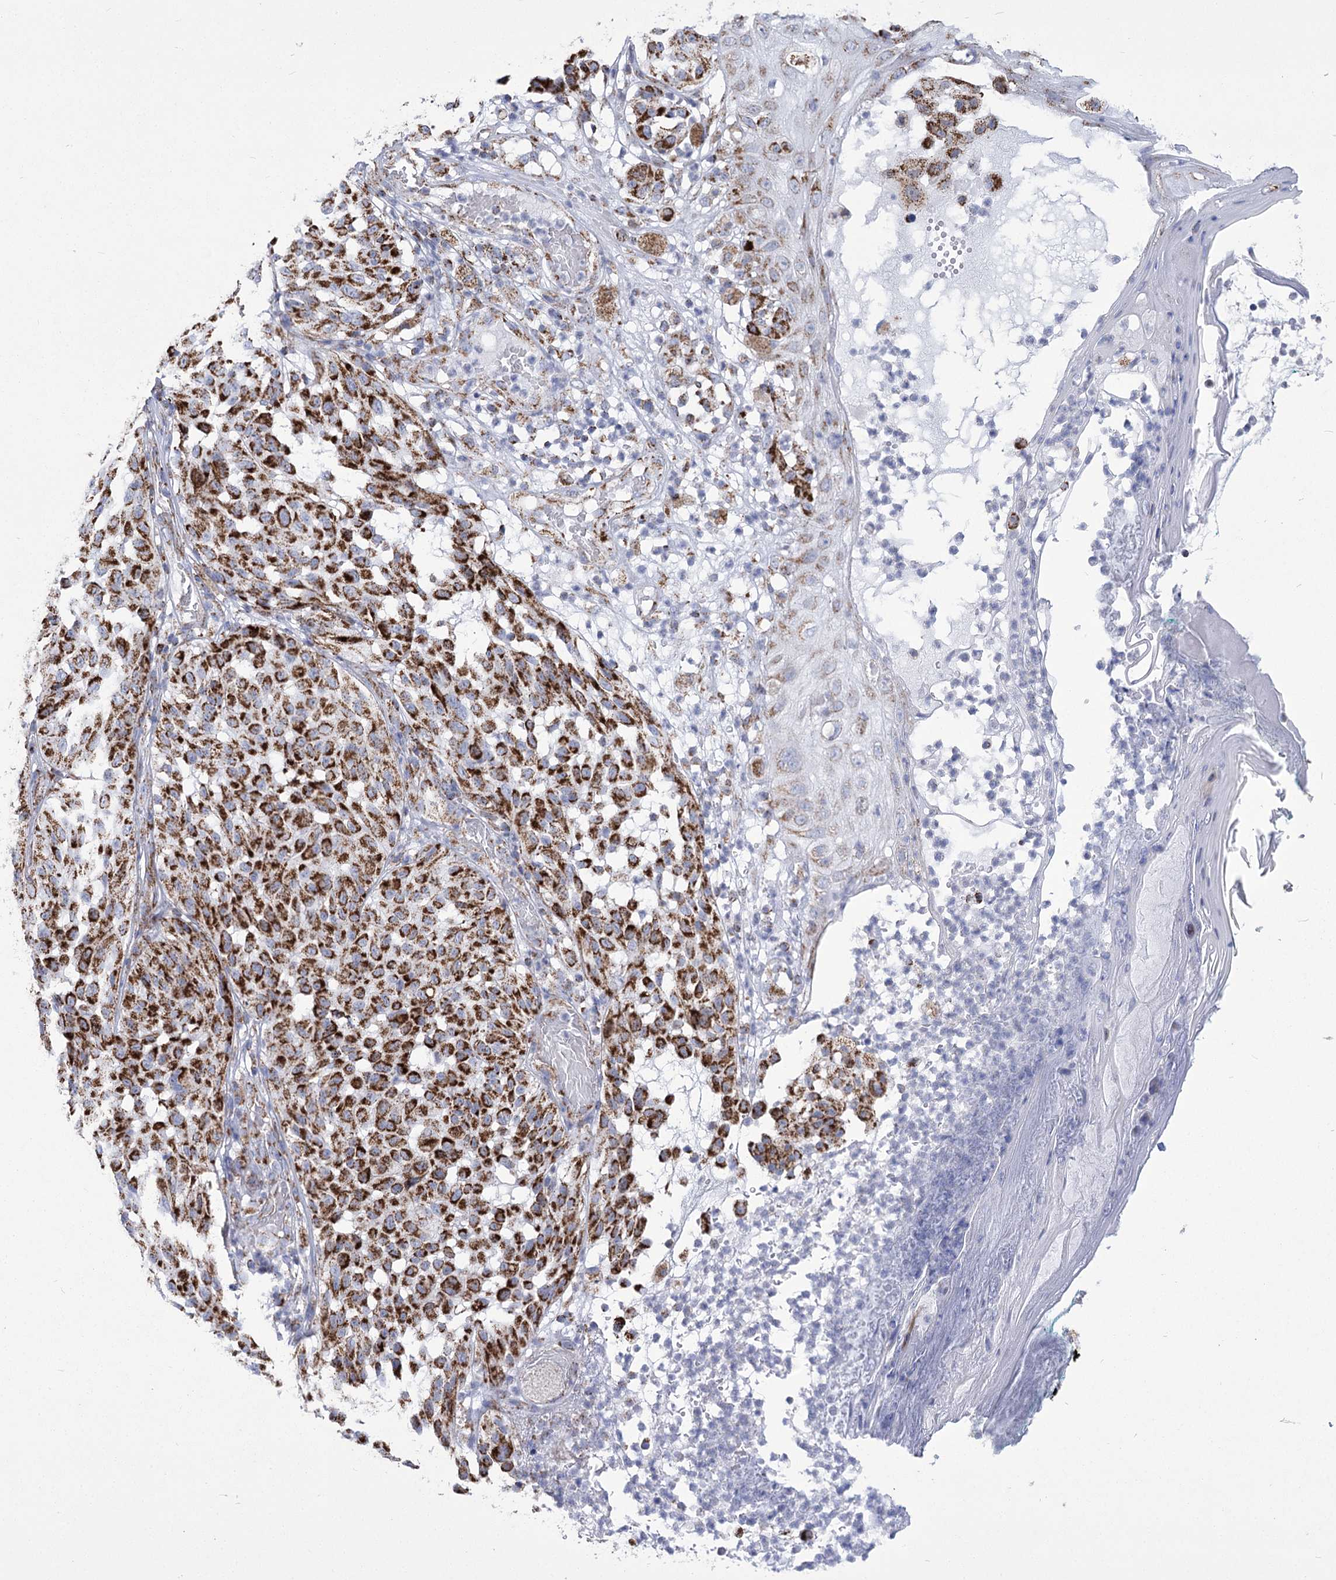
{"staining": {"intensity": "strong", "quantity": ">75%", "location": "cytoplasmic/membranous"}, "tissue": "melanoma", "cell_type": "Tumor cells", "image_type": "cancer", "snomed": [{"axis": "morphology", "description": "Malignant melanoma, NOS"}, {"axis": "topography", "description": "Skin"}], "caption": "Brown immunohistochemical staining in melanoma shows strong cytoplasmic/membranous positivity in approximately >75% of tumor cells.", "gene": "PDHB", "patient": {"sex": "female", "age": 46}}